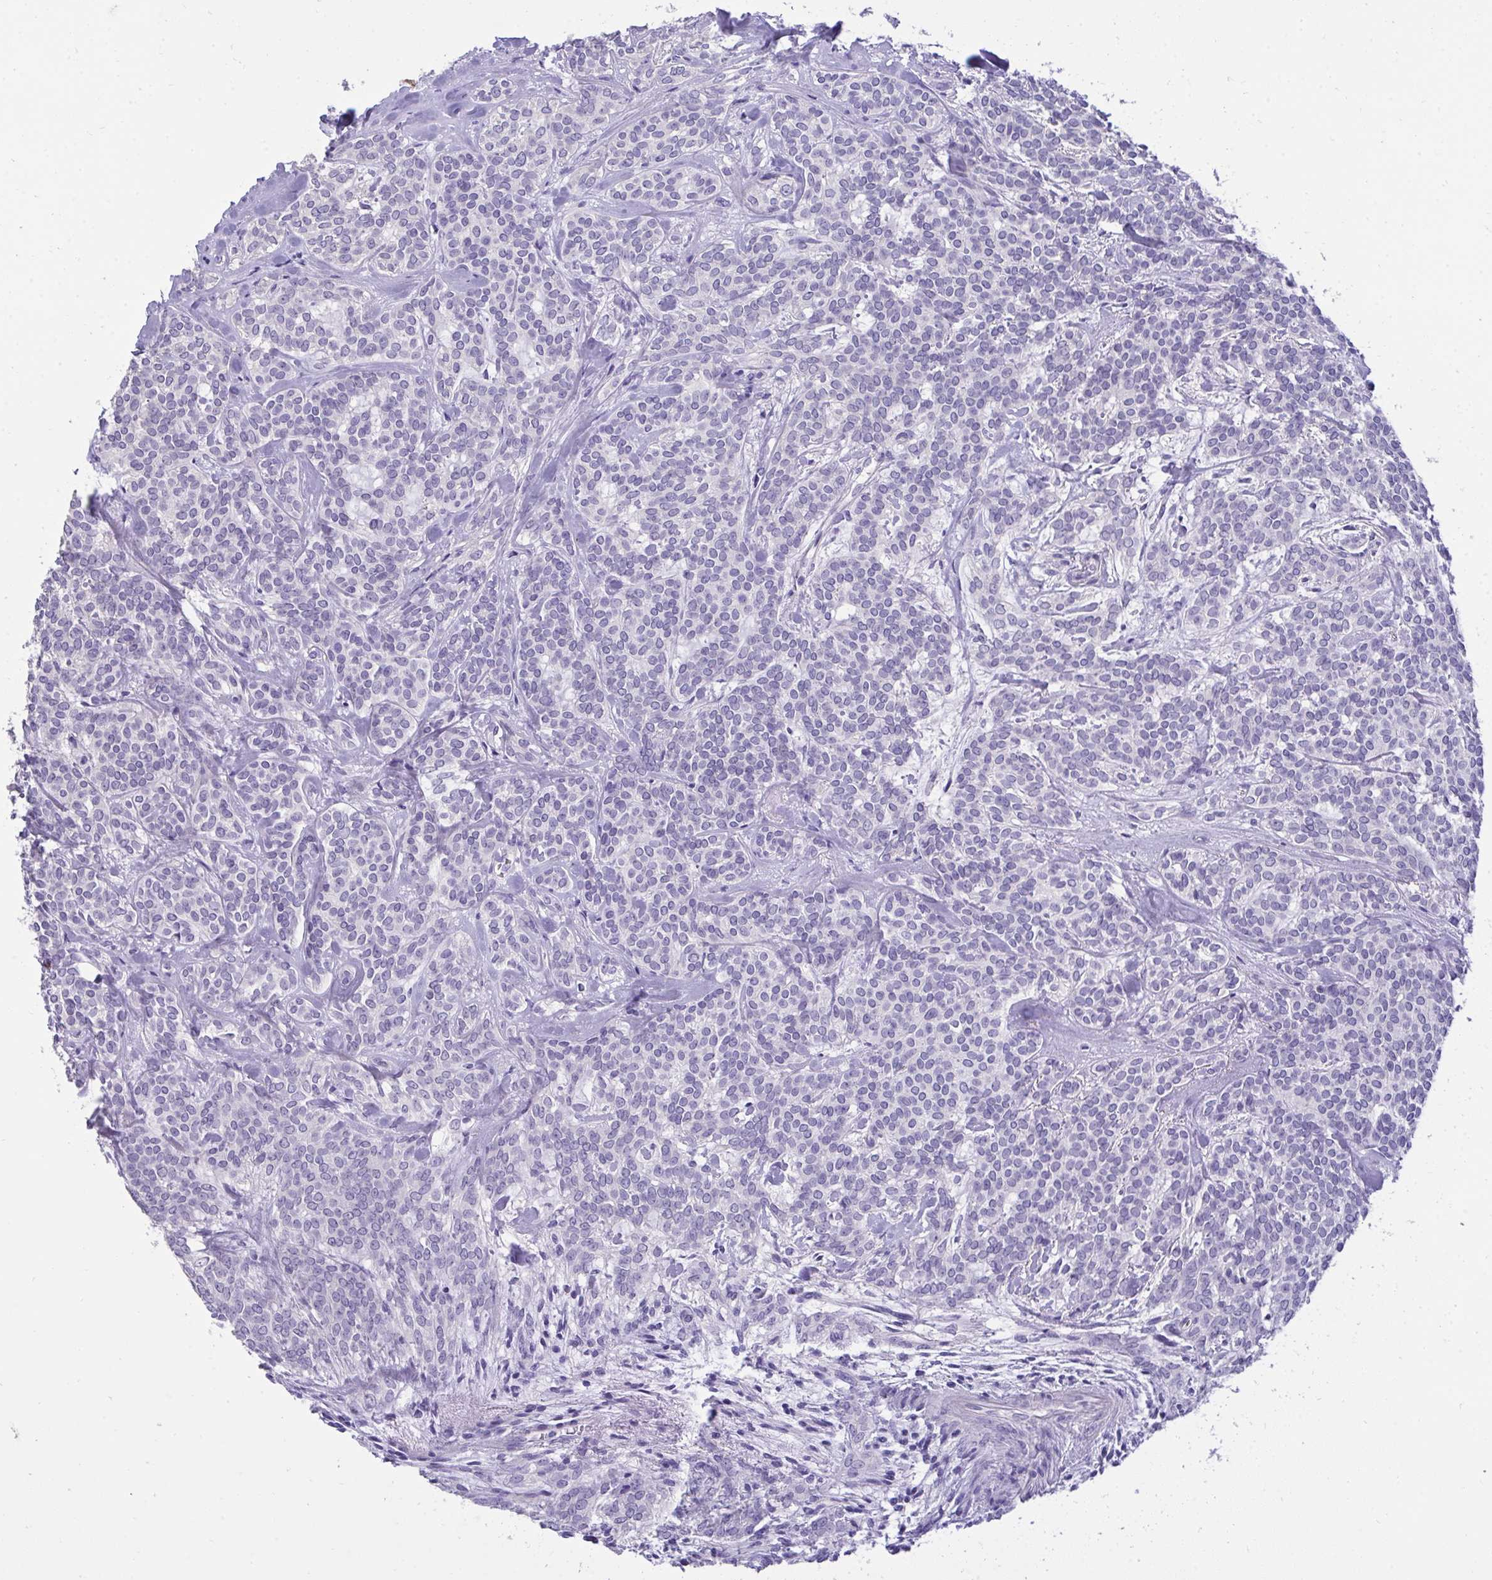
{"staining": {"intensity": "negative", "quantity": "none", "location": "none"}, "tissue": "head and neck cancer", "cell_type": "Tumor cells", "image_type": "cancer", "snomed": [{"axis": "morphology", "description": "Adenocarcinoma, NOS"}, {"axis": "topography", "description": "Head-Neck"}], "caption": "This is an immunohistochemistry (IHC) micrograph of human head and neck adenocarcinoma. There is no expression in tumor cells.", "gene": "TMCO5A", "patient": {"sex": "female", "age": 57}}